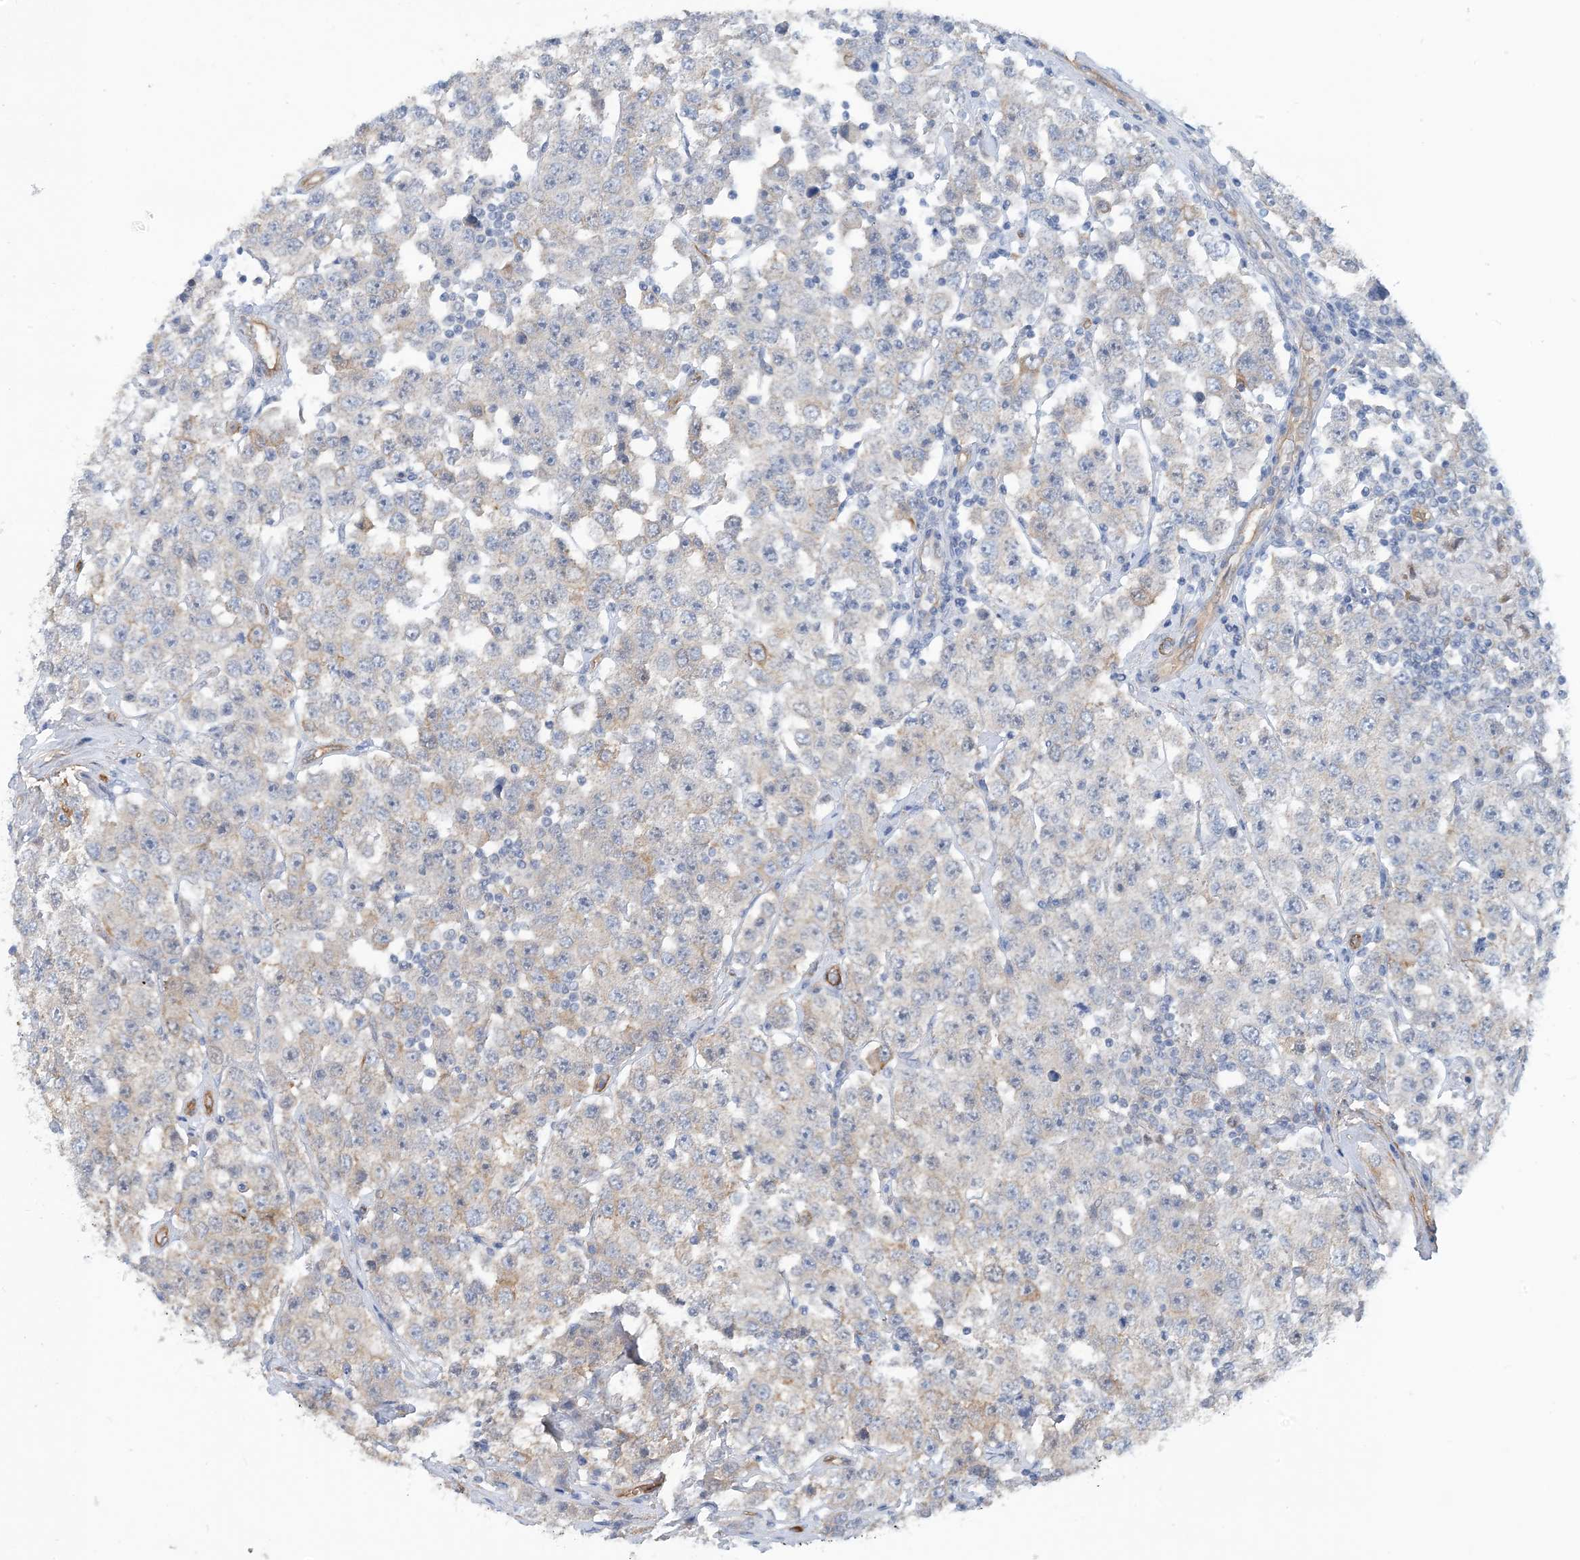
{"staining": {"intensity": "weak", "quantity": "25%-75%", "location": "cytoplasmic/membranous"}, "tissue": "testis cancer", "cell_type": "Tumor cells", "image_type": "cancer", "snomed": [{"axis": "morphology", "description": "Seminoma, NOS"}, {"axis": "topography", "description": "Testis"}], "caption": "The photomicrograph demonstrates immunohistochemical staining of testis seminoma. There is weak cytoplasmic/membranous expression is present in approximately 25%-75% of tumor cells. (IHC, brightfield microscopy, high magnification).", "gene": "EIF2A", "patient": {"sex": "male", "age": 28}}